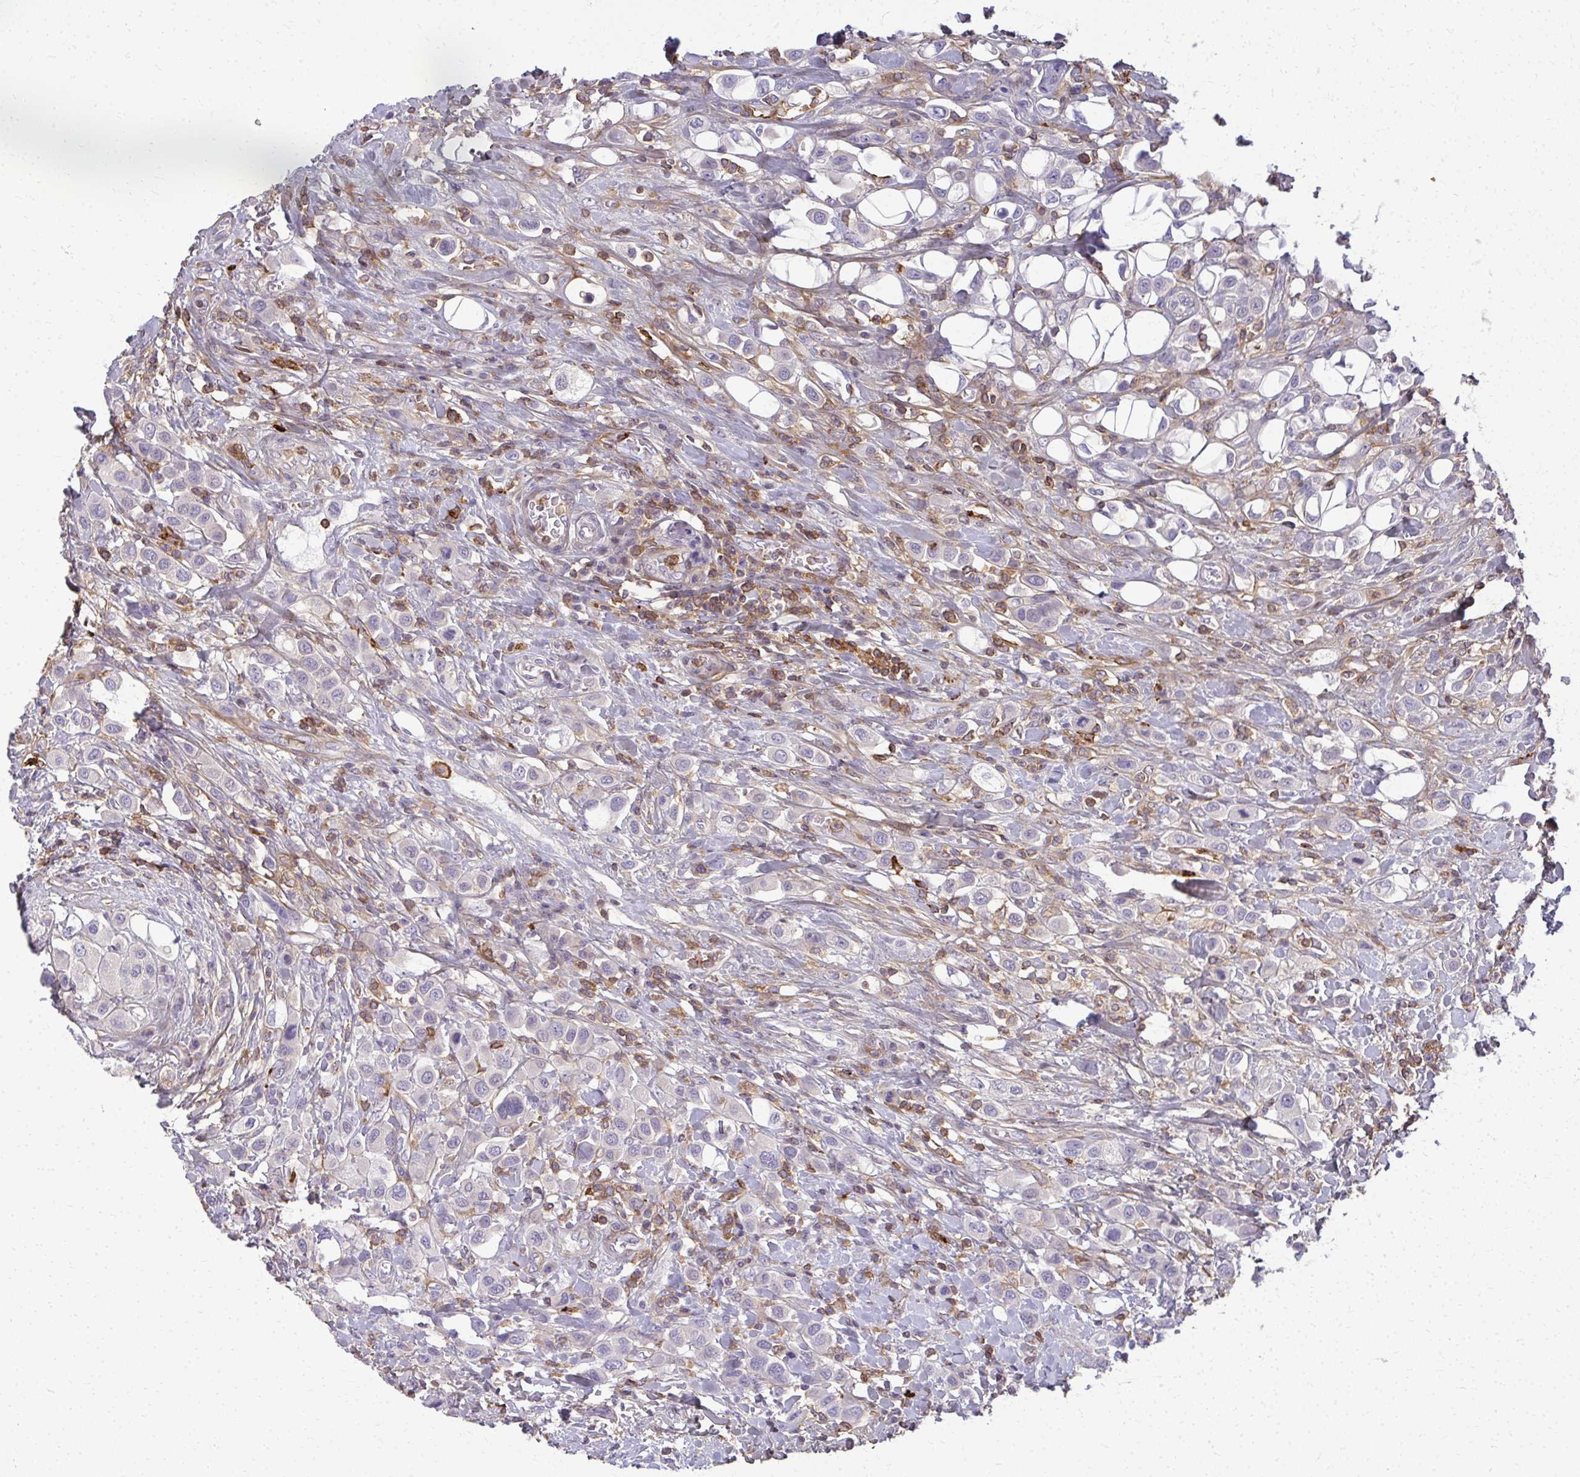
{"staining": {"intensity": "negative", "quantity": "none", "location": "none"}, "tissue": "urothelial cancer", "cell_type": "Tumor cells", "image_type": "cancer", "snomed": [{"axis": "morphology", "description": "Urothelial carcinoma, High grade"}, {"axis": "topography", "description": "Urinary bladder"}], "caption": "An immunohistochemistry (IHC) photomicrograph of high-grade urothelial carcinoma is shown. There is no staining in tumor cells of high-grade urothelial carcinoma.", "gene": "AP5M1", "patient": {"sex": "male", "age": 50}}